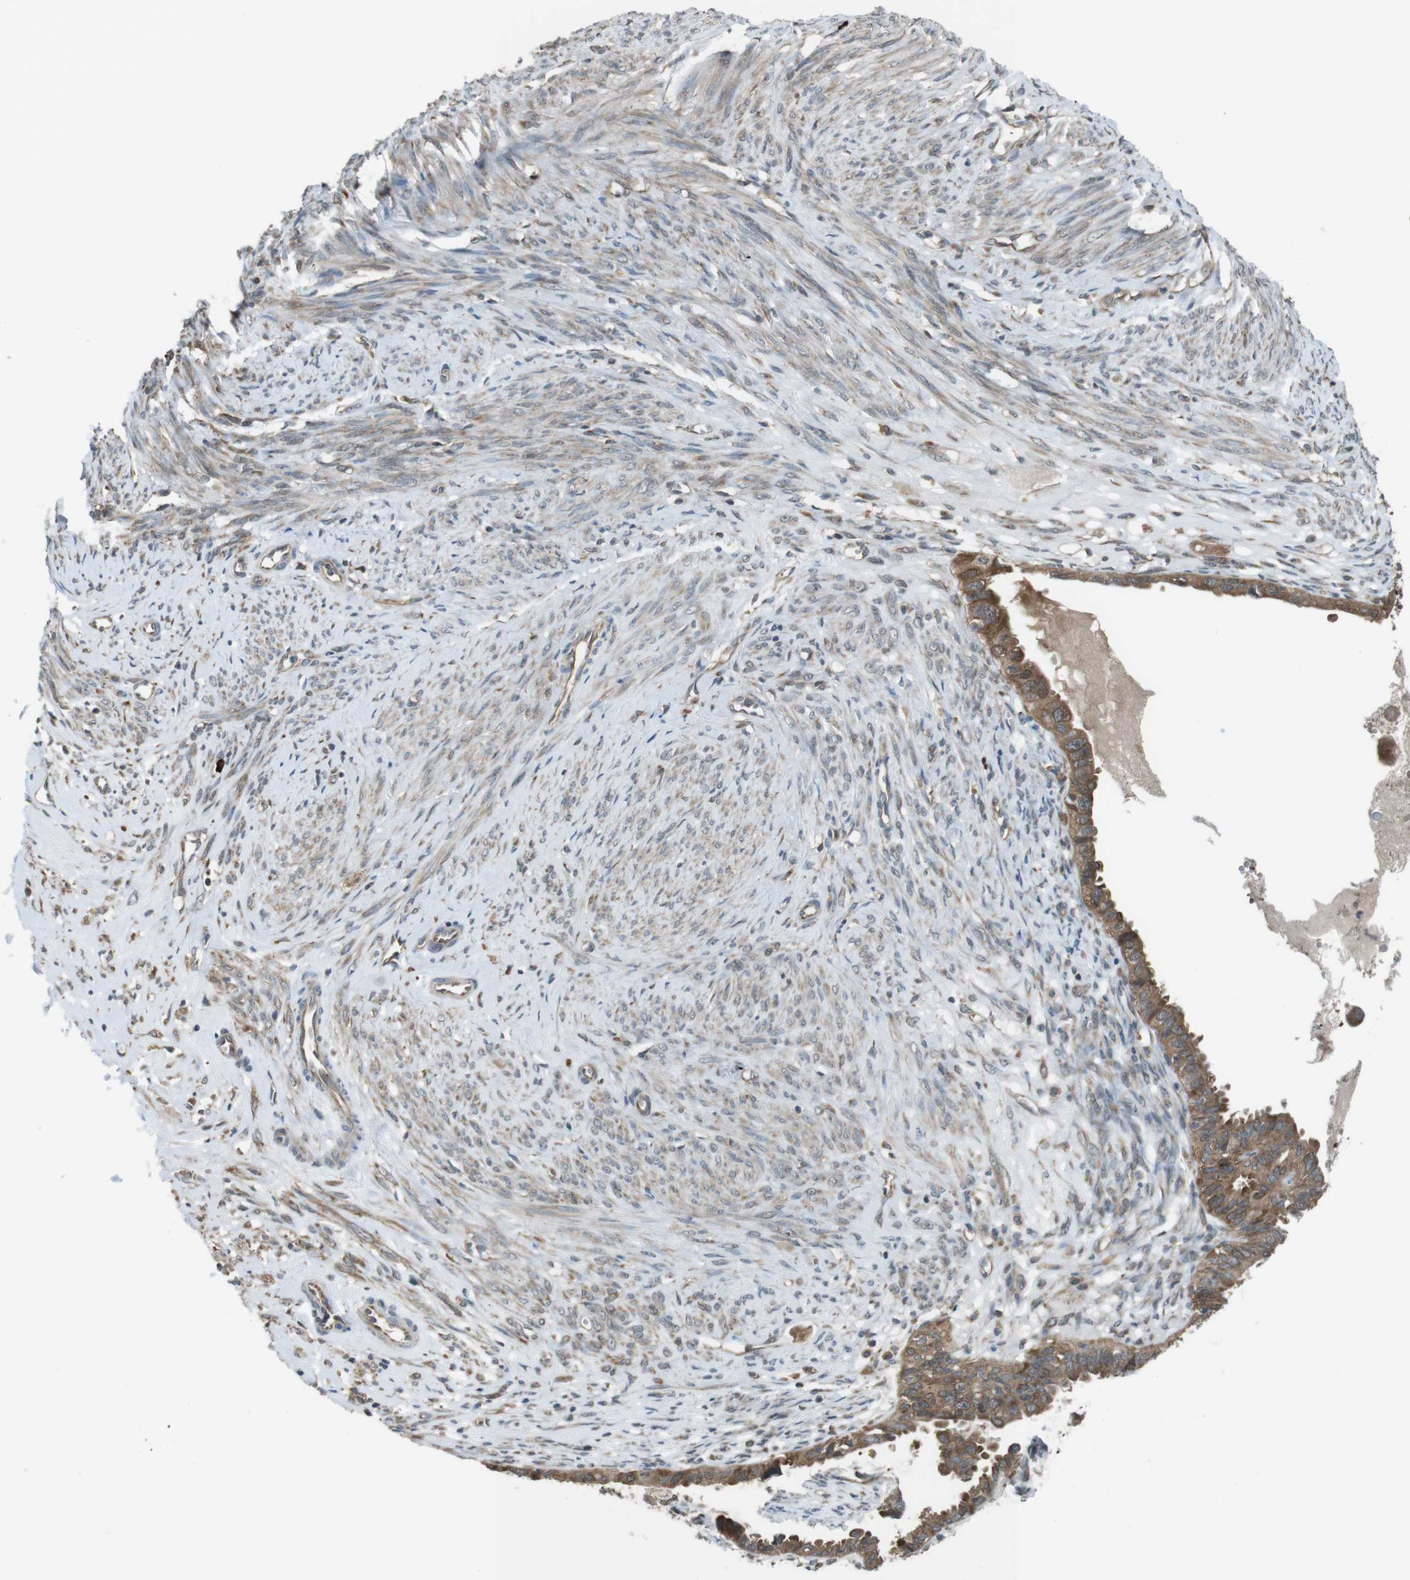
{"staining": {"intensity": "moderate", "quantity": ">75%", "location": "cytoplasmic/membranous"}, "tissue": "cervical cancer", "cell_type": "Tumor cells", "image_type": "cancer", "snomed": [{"axis": "morphology", "description": "Normal tissue, NOS"}, {"axis": "morphology", "description": "Adenocarcinoma, NOS"}, {"axis": "topography", "description": "Cervix"}, {"axis": "topography", "description": "Endometrium"}], "caption": "Protein staining exhibits moderate cytoplasmic/membranous positivity in approximately >75% of tumor cells in cervical adenocarcinoma. The protein of interest is stained brown, and the nuclei are stained in blue (DAB IHC with brightfield microscopy, high magnification).", "gene": "SSR3", "patient": {"sex": "female", "age": 86}}